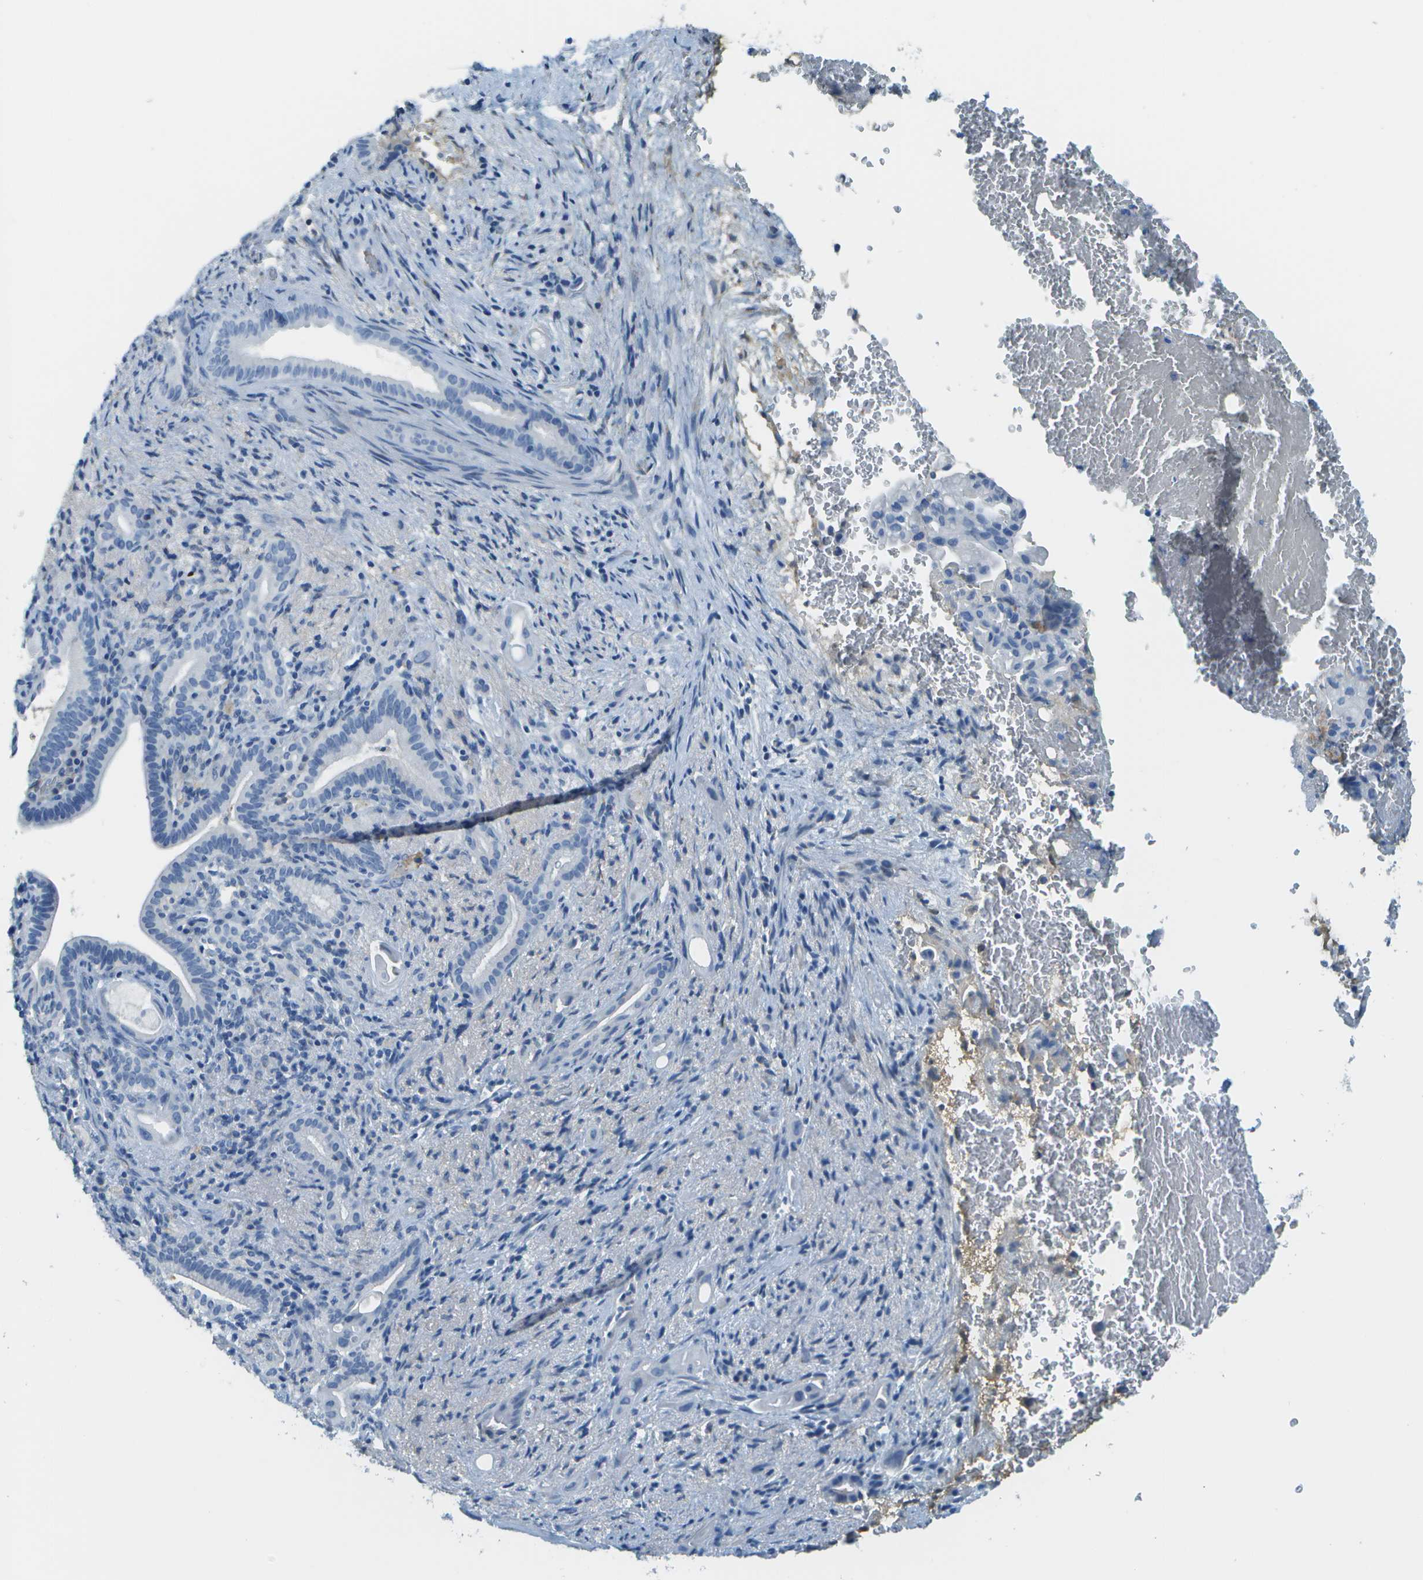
{"staining": {"intensity": "negative", "quantity": "none", "location": "none"}, "tissue": "liver cancer", "cell_type": "Tumor cells", "image_type": "cancer", "snomed": [{"axis": "morphology", "description": "Cholangiocarcinoma"}, {"axis": "topography", "description": "Liver"}], "caption": "A high-resolution image shows immunohistochemistry staining of liver cholangiocarcinoma, which displays no significant staining in tumor cells.", "gene": "C1S", "patient": {"sex": "female", "age": 68}}